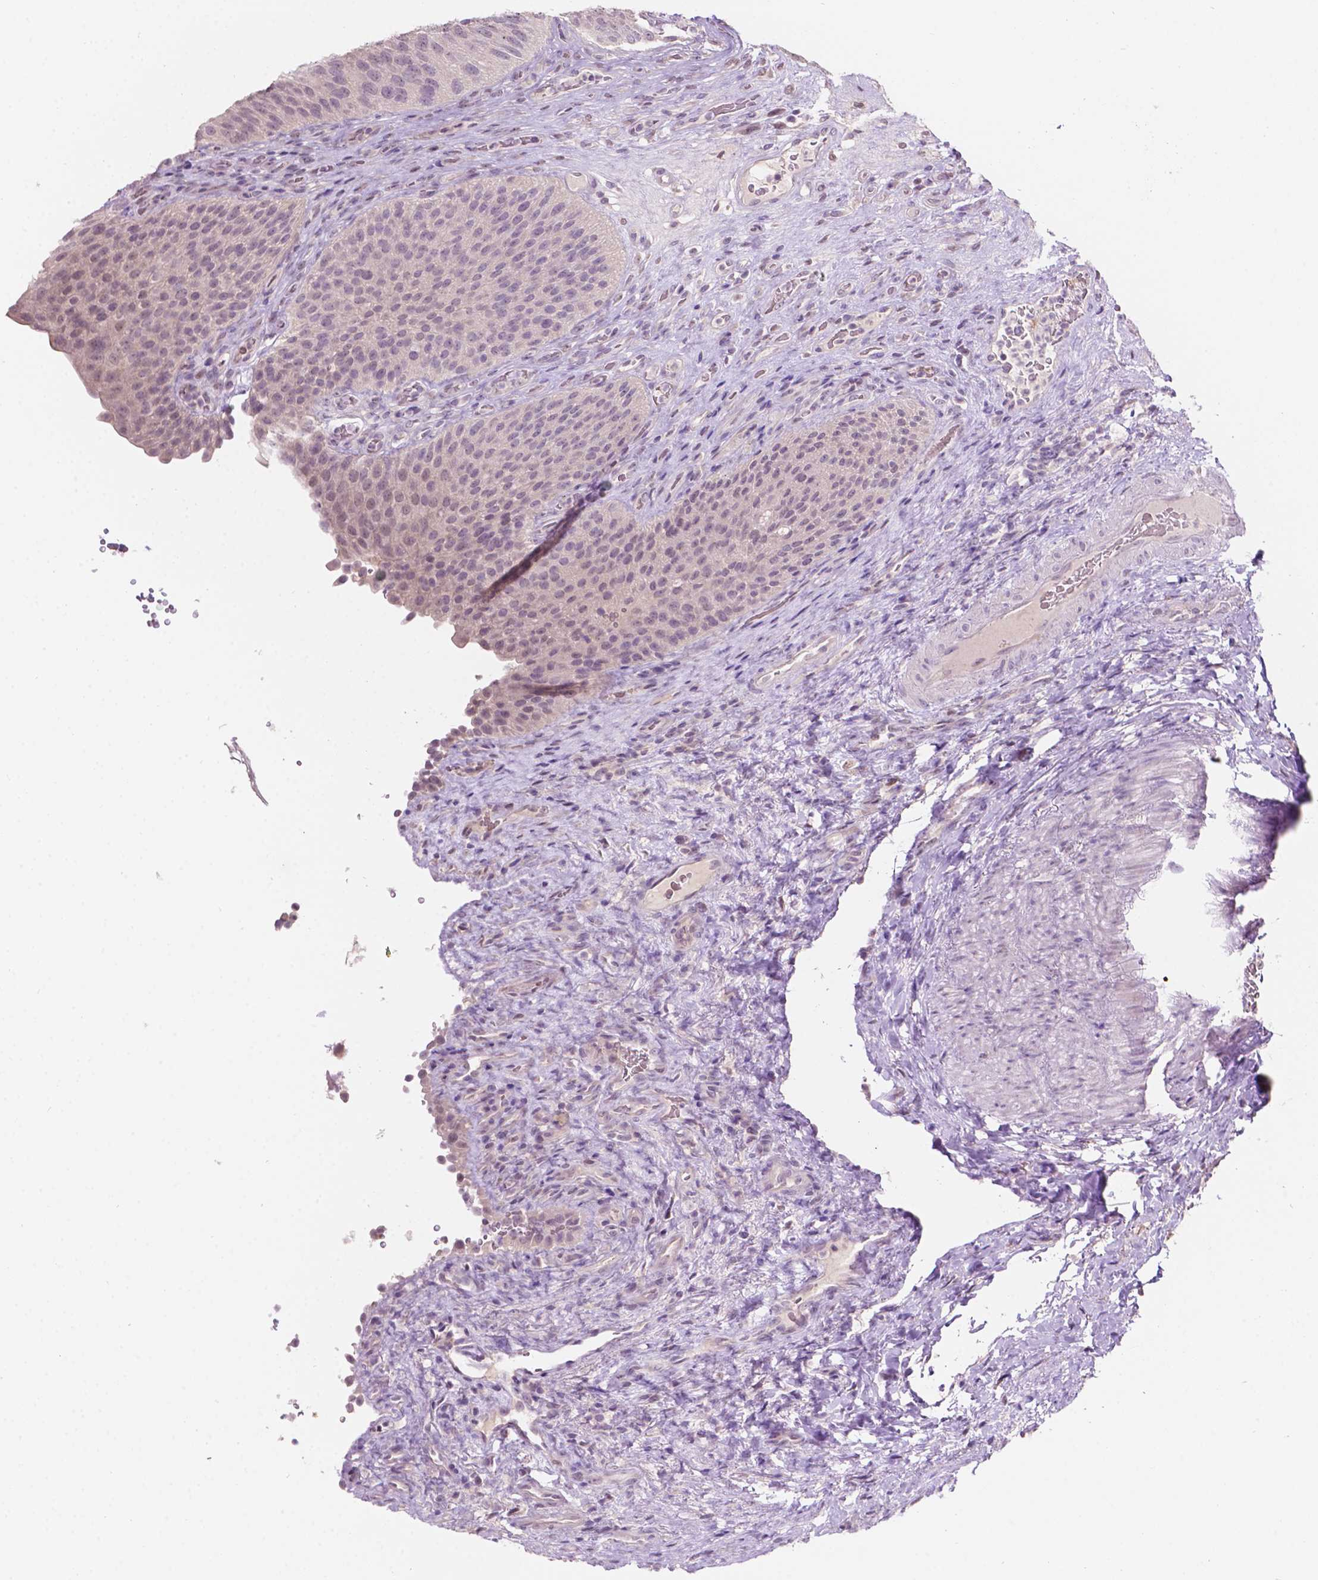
{"staining": {"intensity": "weak", "quantity": "25%-75%", "location": "nuclear"}, "tissue": "urinary bladder", "cell_type": "Urothelial cells", "image_type": "normal", "snomed": [{"axis": "morphology", "description": "Normal tissue, NOS"}, {"axis": "topography", "description": "Urinary bladder"}, {"axis": "topography", "description": "Peripheral nerve tissue"}], "caption": "Urothelial cells reveal low levels of weak nuclear staining in about 25%-75% of cells in unremarkable urinary bladder. The protein of interest is shown in brown color, while the nuclei are stained blue.", "gene": "TM6SF2", "patient": {"sex": "male", "age": 66}}